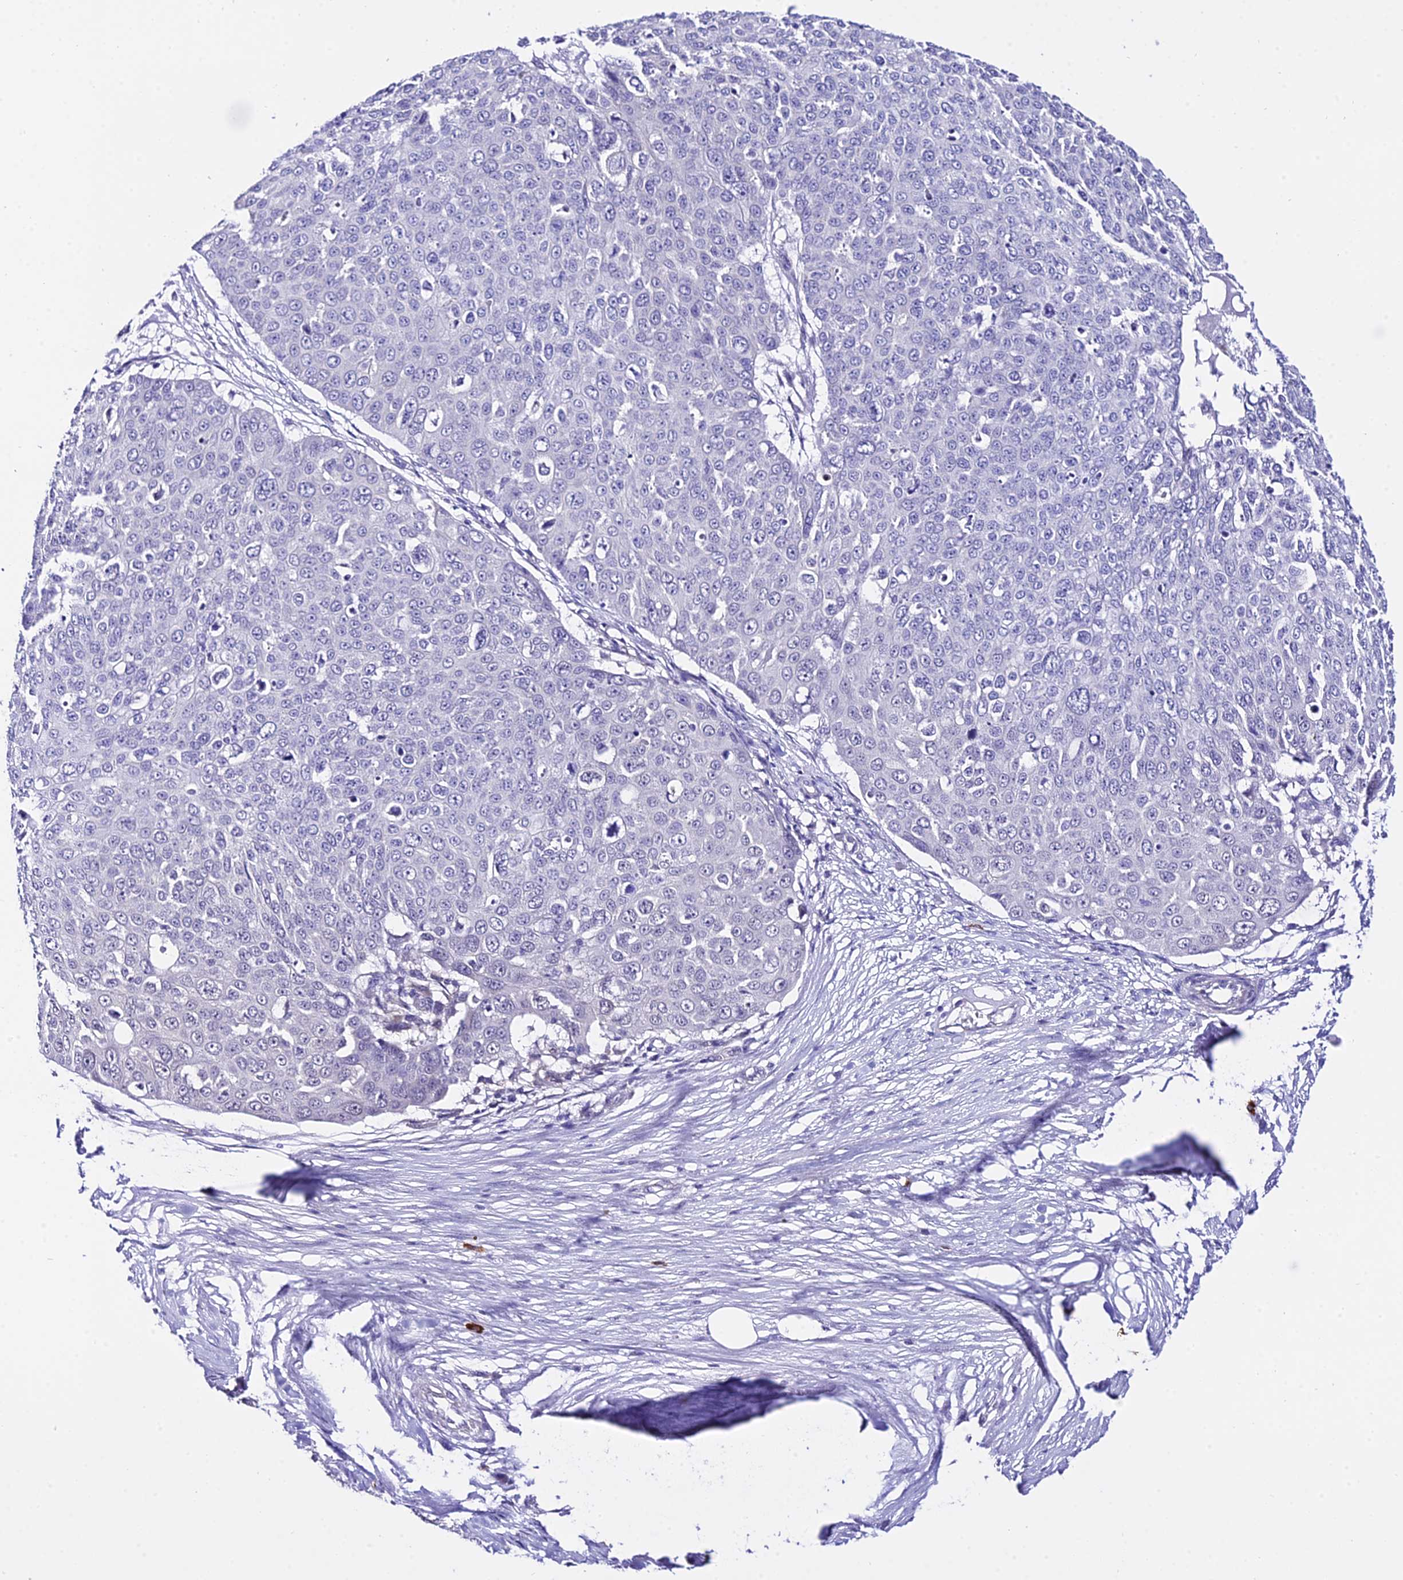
{"staining": {"intensity": "negative", "quantity": "none", "location": "none"}, "tissue": "skin cancer", "cell_type": "Tumor cells", "image_type": "cancer", "snomed": [{"axis": "morphology", "description": "Squamous cell carcinoma, NOS"}, {"axis": "topography", "description": "Skin"}], "caption": "Tumor cells show no significant protein positivity in skin cancer (squamous cell carcinoma). Brightfield microscopy of IHC stained with DAB (3,3'-diaminobenzidine) (brown) and hematoxylin (blue), captured at high magnification.", "gene": "POLR2I", "patient": {"sex": "male", "age": 71}}